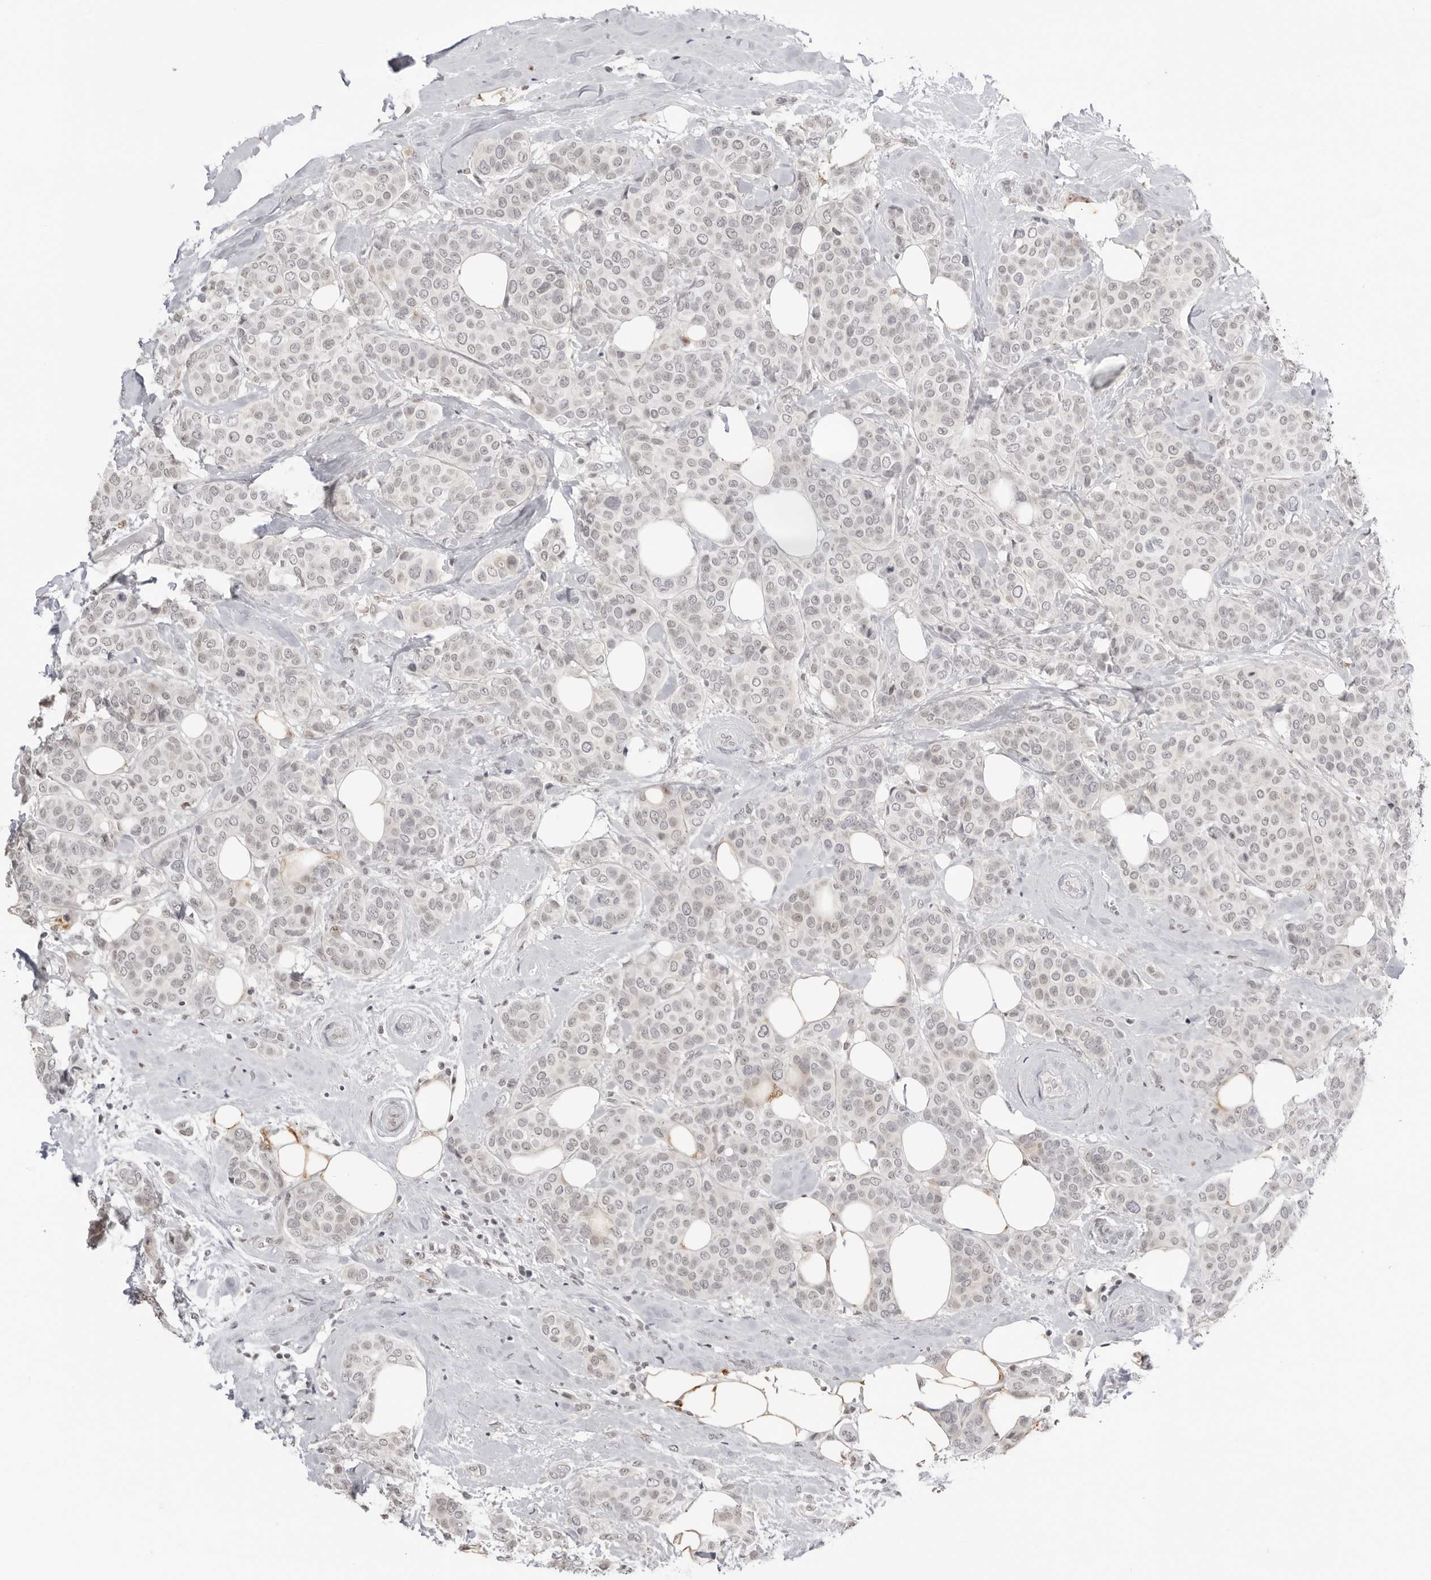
{"staining": {"intensity": "negative", "quantity": "none", "location": "none"}, "tissue": "breast cancer", "cell_type": "Tumor cells", "image_type": "cancer", "snomed": [{"axis": "morphology", "description": "Lobular carcinoma"}, {"axis": "topography", "description": "Breast"}], "caption": "High magnification brightfield microscopy of lobular carcinoma (breast) stained with DAB (3,3'-diaminobenzidine) (brown) and counterstained with hematoxylin (blue): tumor cells show no significant expression.", "gene": "RNF146", "patient": {"sex": "female", "age": 51}}